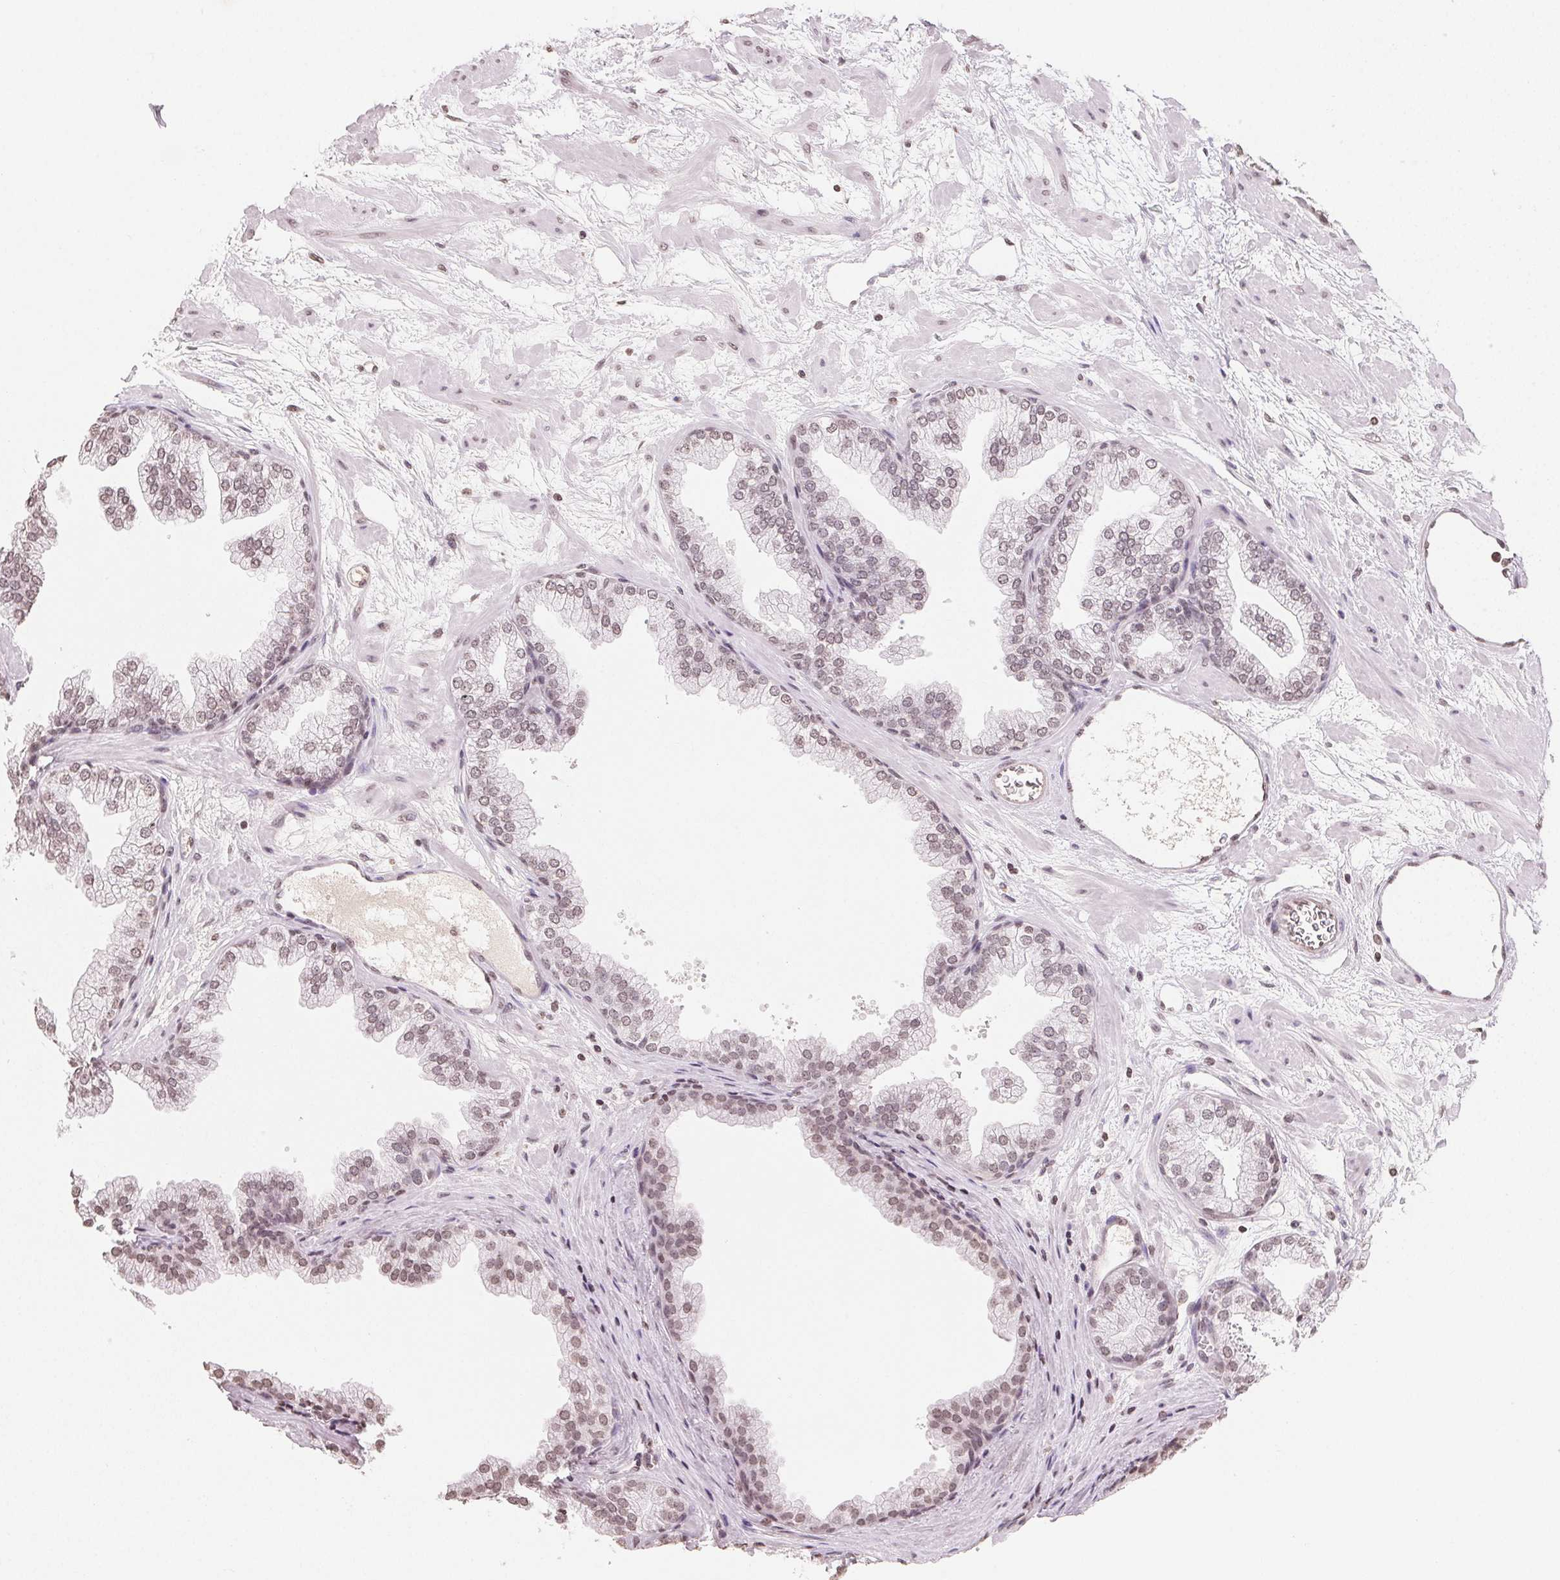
{"staining": {"intensity": "weak", "quantity": ">75%", "location": "nuclear"}, "tissue": "prostate", "cell_type": "Glandular cells", "image_type": "normal", "snomed": [{"axis": "morphology", "description": "Normal tissue, NOS"}, {"axis": "topography", "description": "Prostate"}], "caption": "Glandular cells reveal low levels of weak nuclear staining in about >75% of cells in unremarkable human prostate. (Stains: DAB (3,3'-diaminobenzidine) in brown, nuclei in blue, Microscopy: brightfield microscopy at high magnification).", "gene": "TBP", "patient": {"sex": "male", "age": 37}}